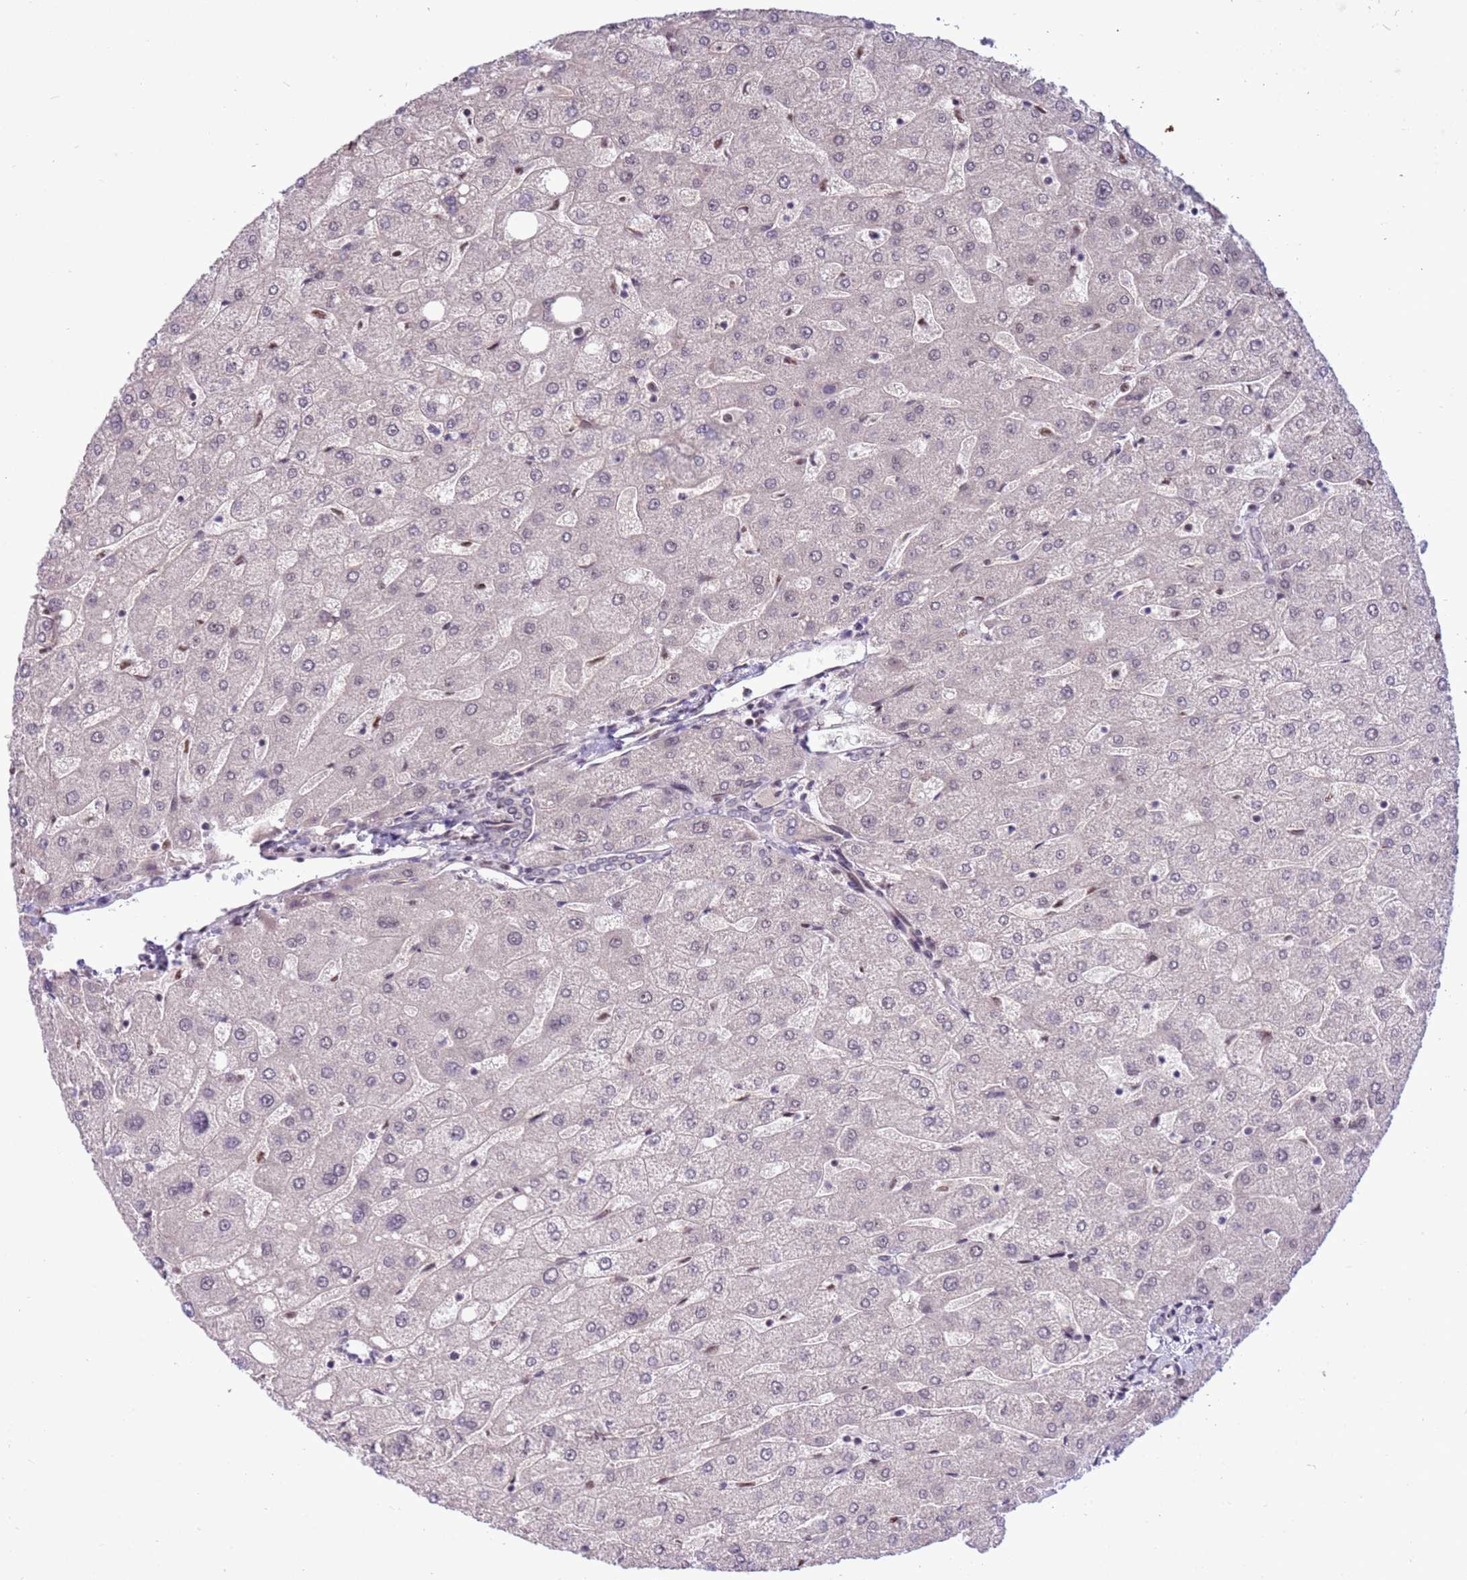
{"staining": {"intensity": "negative", "quantity": "none", "location": "none"}, "tissue": "liver", "cell_type": "Cholangiocytes", "image_type": "normal", "snomed": [{"axis": "morphology", "description": "Normal tissue, NOS"}, {"axis": "topography", "description": "Liver"}], "caption": "Protein analysis of unremarkable liver displays no significant staining in cholangiocytes.", "gene": "PRPF6", "patient": {"sex": "male", "age": 67}}